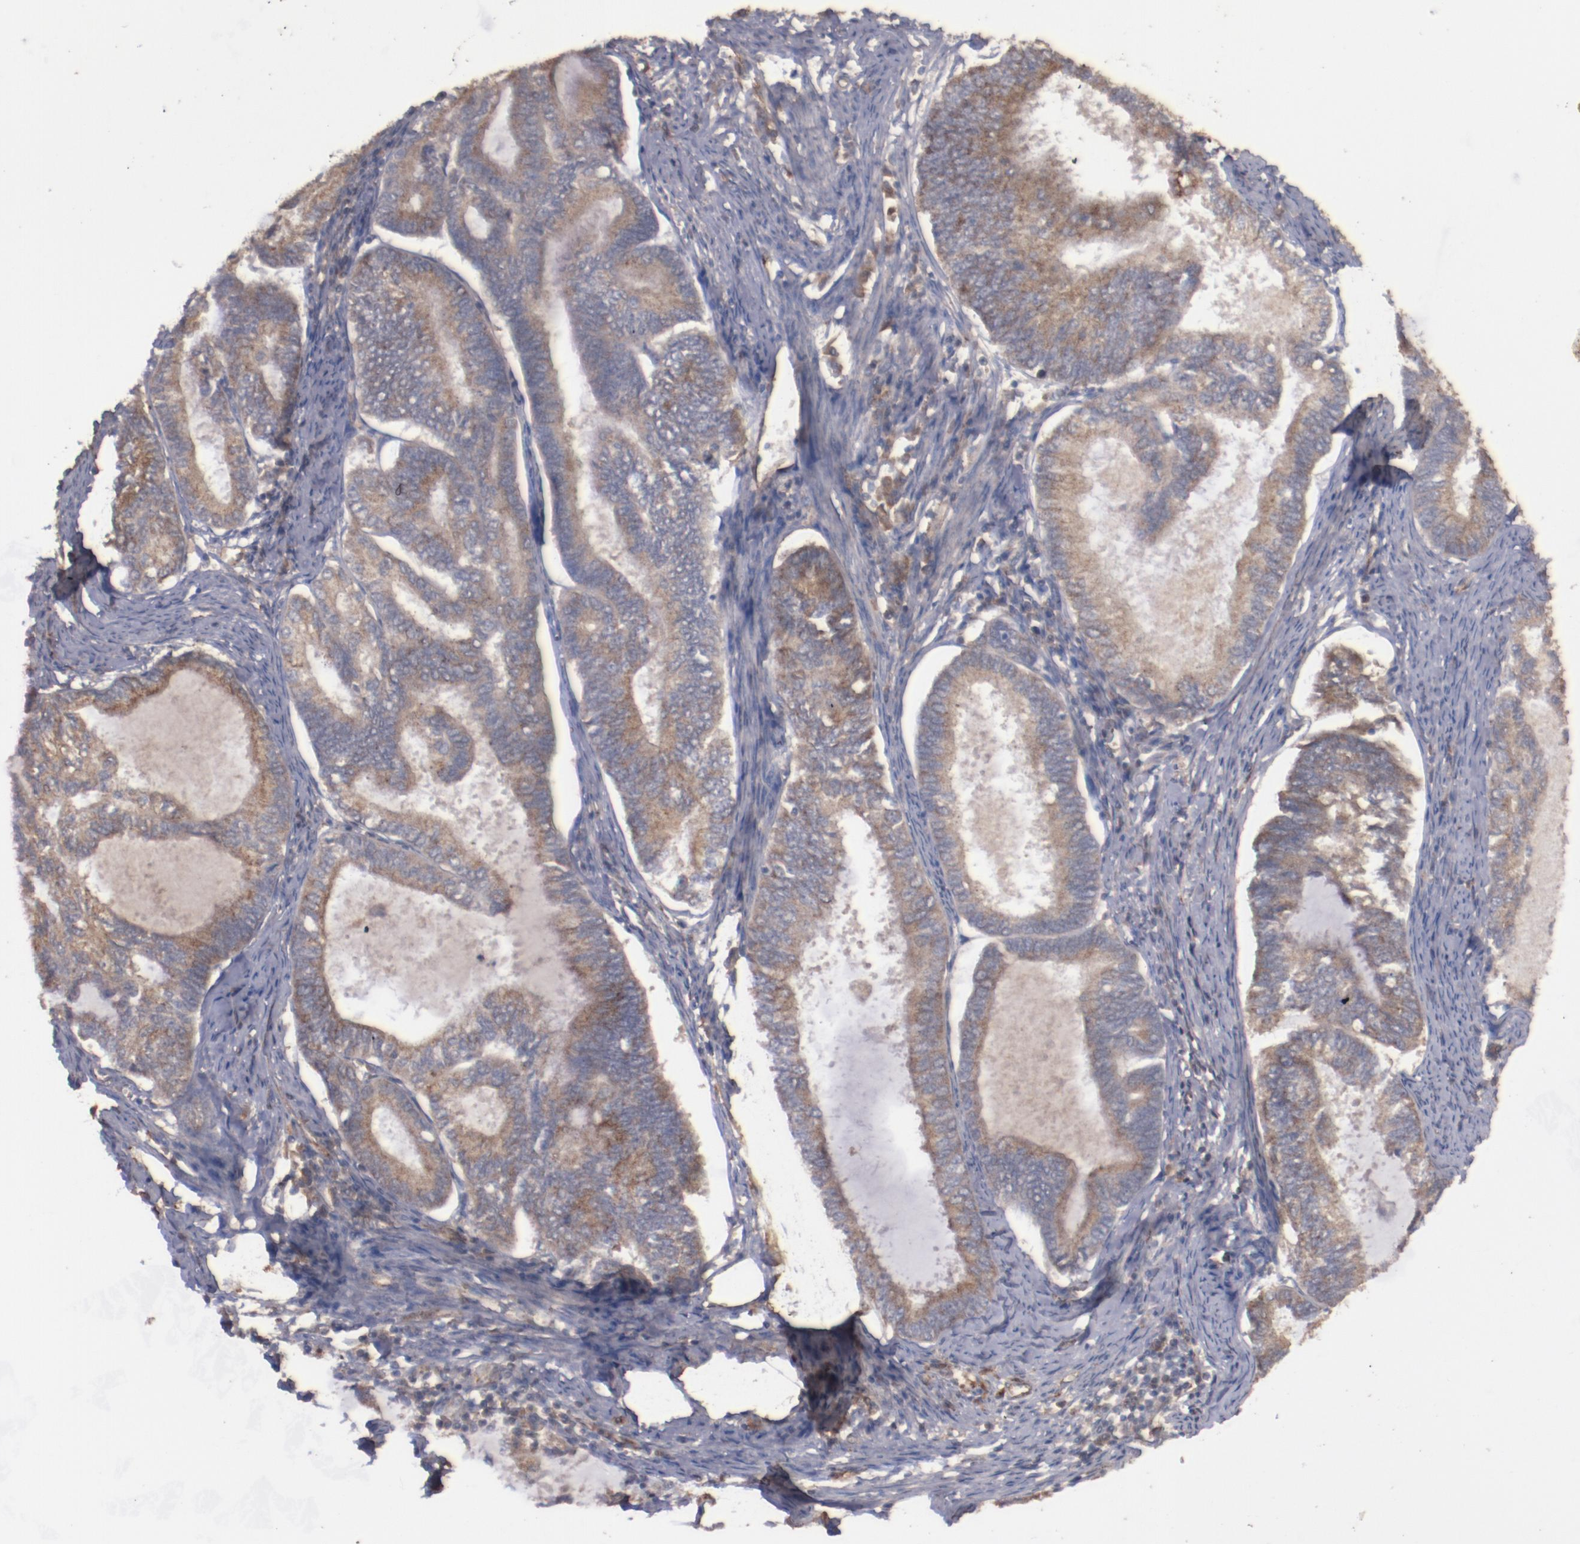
{"staining": {"intensity": "strong", "quantity": ">75%", "location": "cytoplasmic/membranous"}, "tissue": "endometrial cancer", "cell_type": "Tumor cells", "image_type": "cancer", "snomed": [{"axis": "morphology", "description": "Adenocarcinoma, NOS"}, {"axis": "topography", "description": "Endometrium"}], "caption": "Immunohistochemistry image of neoplastic tissue: human endometrial cancer (adenocarcinoma) stained using IHC shows high levels of strong protein expression localized specifically in the cytoplasmic/membranous of tumor cells, appearing as a cytoplasmic/membranous brown color.", "gene": "DIPK2B", "patient": {"sex": "female", "age": 86}}